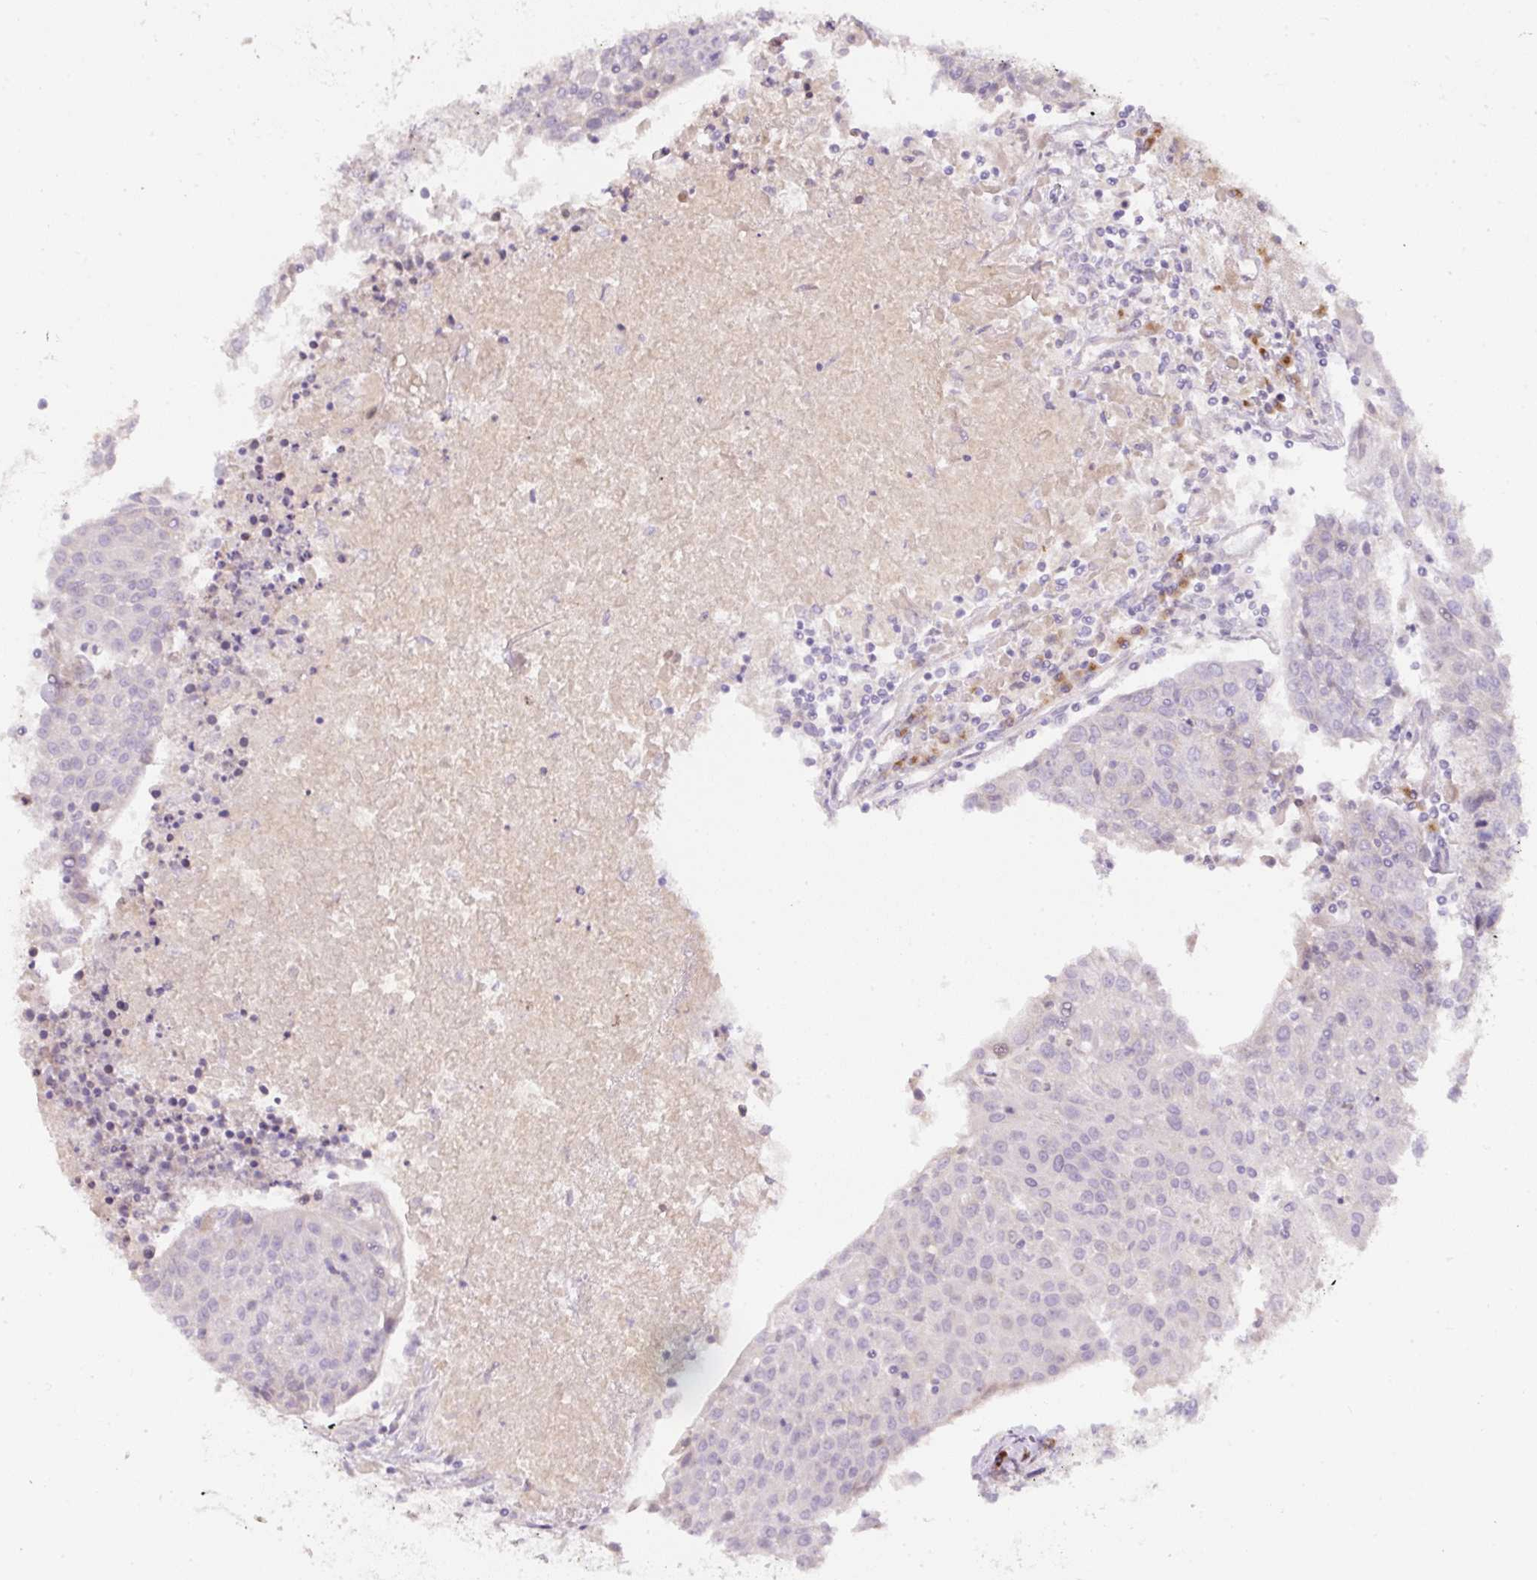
{"staining": {"intensity": "negative", "quantity": "none", "location": "none"}, "tissue": "urothelial cancer", "cell_type": "Tumor cells", "image_type": "cancer", "snomed": [{"axis": "morphology", "description": "Urothelial carcinoma, High grade"}, {"axis": "topography", "description": "Urinary bladder"}], "caption": "The photomicrograph exhibits no significant staining in tumor cells of high-grade urothelial carcinoma.", "gene": "NBPF11", "patient": {"sex": "female", "age": 85}}